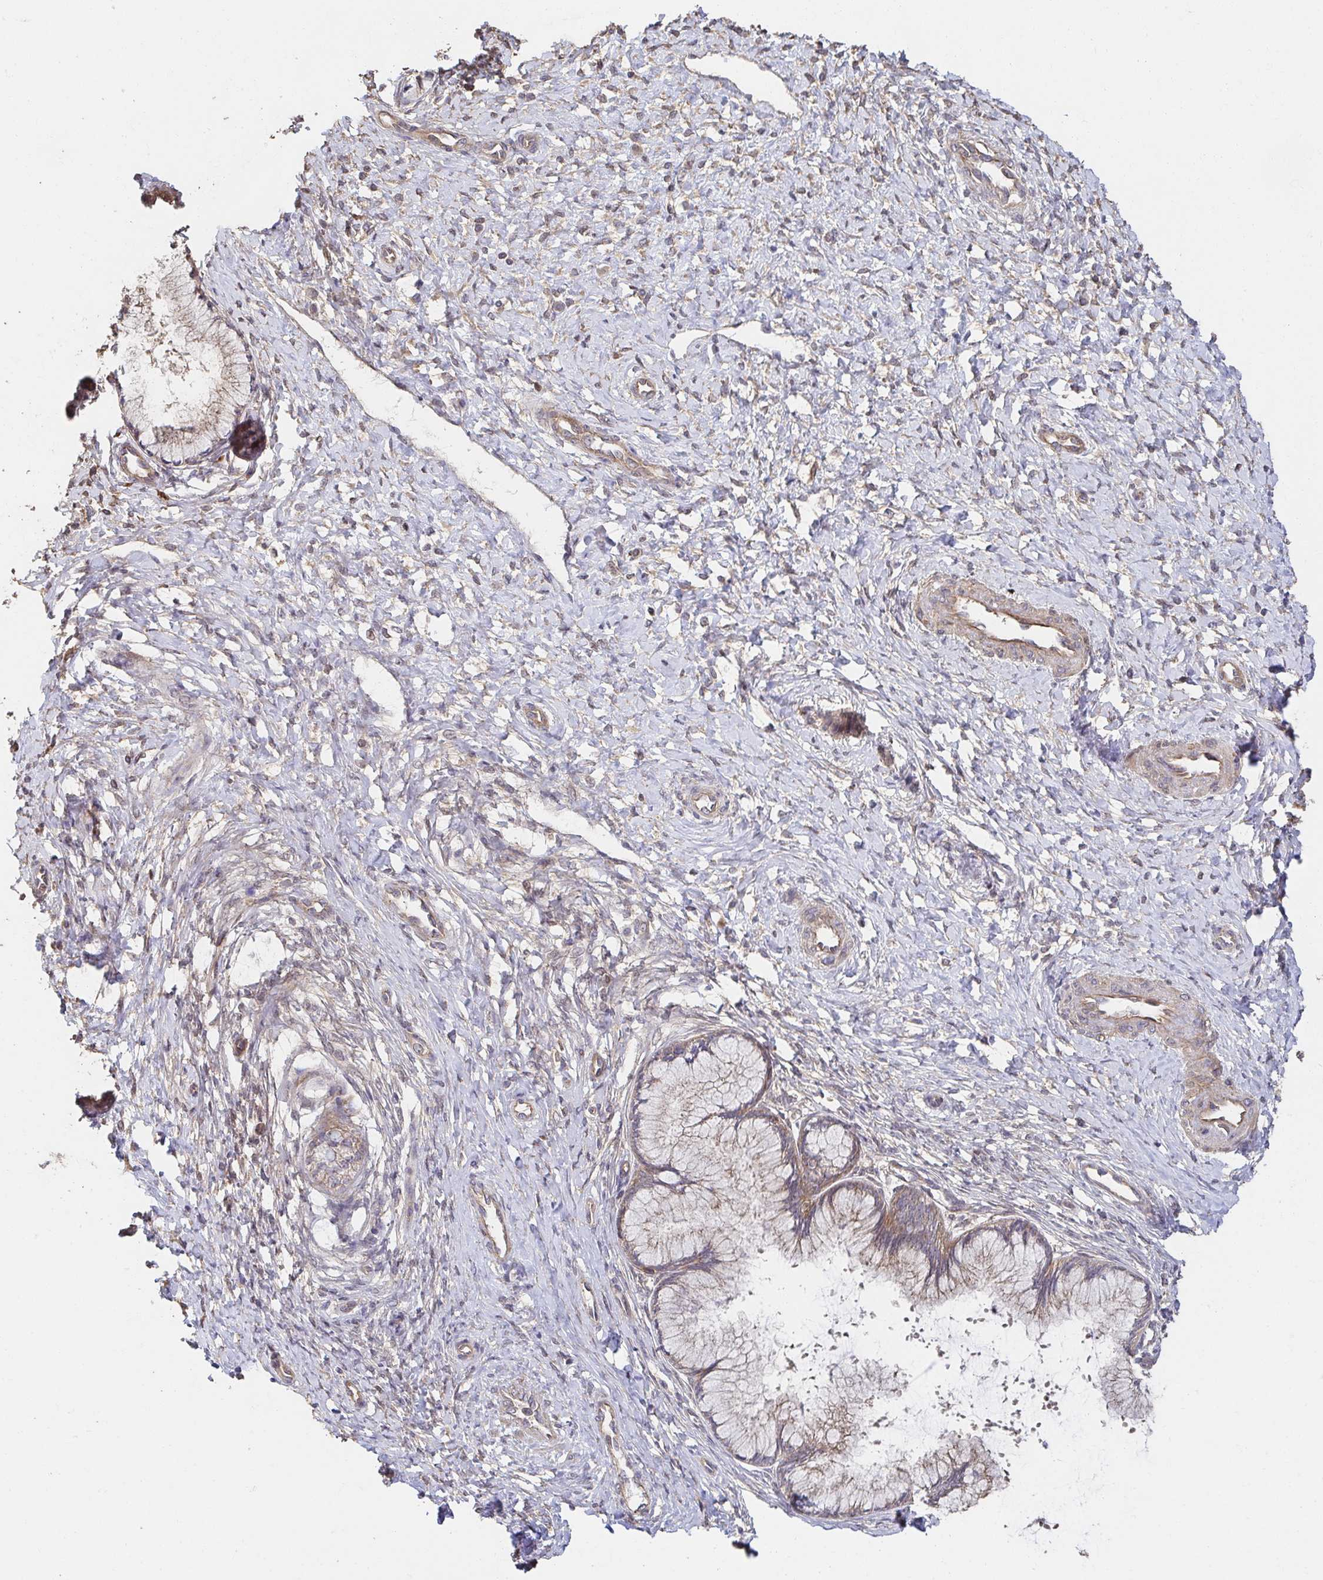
{"staining": {"intensity": "moderate", "quantity": "<25%", "location": "cytoplasmic/membranous"}, "tissue": "cervix", "cell_type": "Glandular cells", "image_type": "normal", "snomed": [{"axis": "morphology", "description": "Normal tissue, NOS"}, {"axis": "topography", "description": "Cervix"}], "caption": "Immunohistochemistry (IHC) (DAB) staining of unremarkable human cervix displays moderate cytoplasmic/membranous protein expression in approximately <25% of glandular cells. The staining was performed using DAB, with brown indicating positive protein expression. Nuclei are stained blue with hematoxylin.", "gene": "APBB1", "patient": {"sex": "female", "age": 37}}